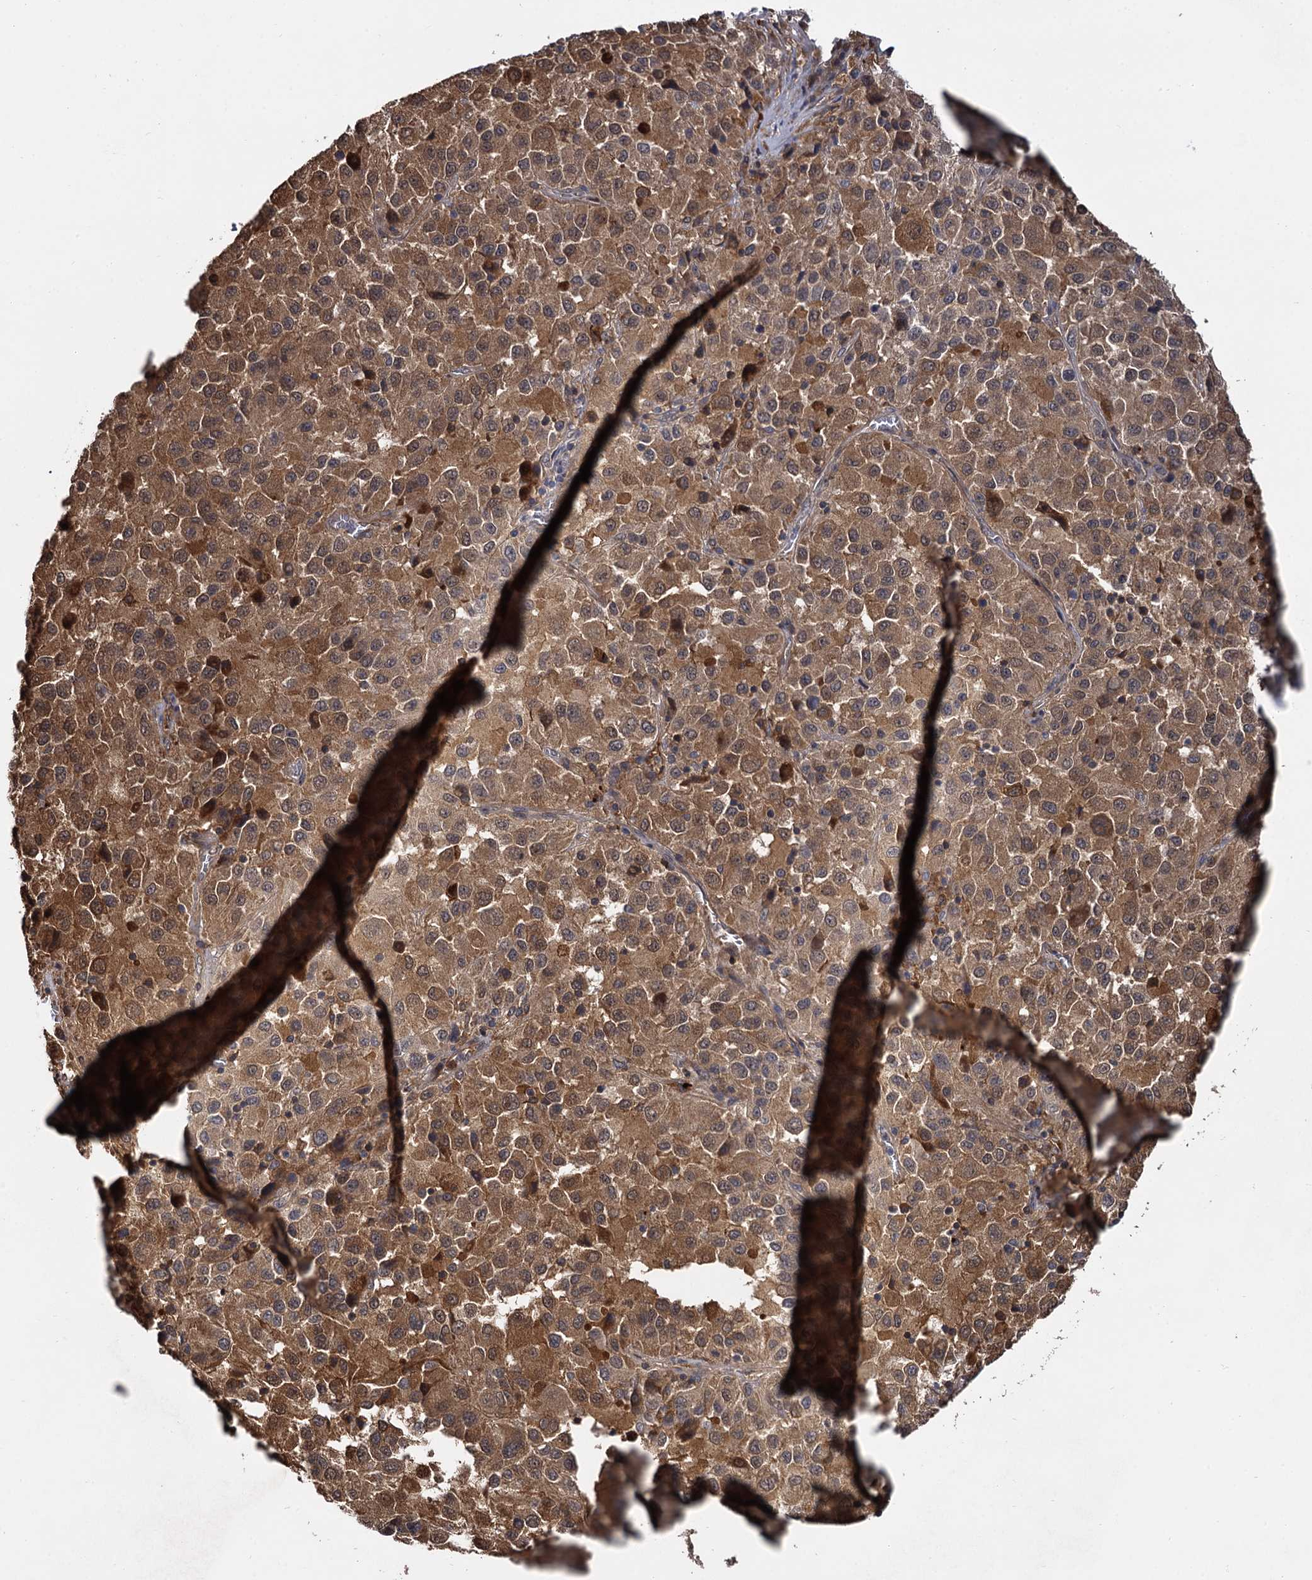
{"staining": {"intensity": "moderate", "quantity": ">75%", "location": "cytoplasmic/membranous,nuclear"}, "tissue": "melanoma", "cell_type": "Tumor cells", "image_type": "cancer", "snomed": [{"axis": "morphology", "description": "Malignant melanoma, Metastatic site"}, {"axis": "topography", "description": "Lung"}], "caption": "High-power microscopy captured an immunohistochemistry photomicrograph of melanoma, revealing moderate cytoplasmic/membranous and nuclear expression in approximately >75% of tumor cells. Using DAB (3,3'-diaminobenzidine) (brown) and hematoxylin (blue) stains, captured at high magnification using brightfield microscopy.", "gene": "SELENOP", "patient": {"sex": "male", "age": 64}}